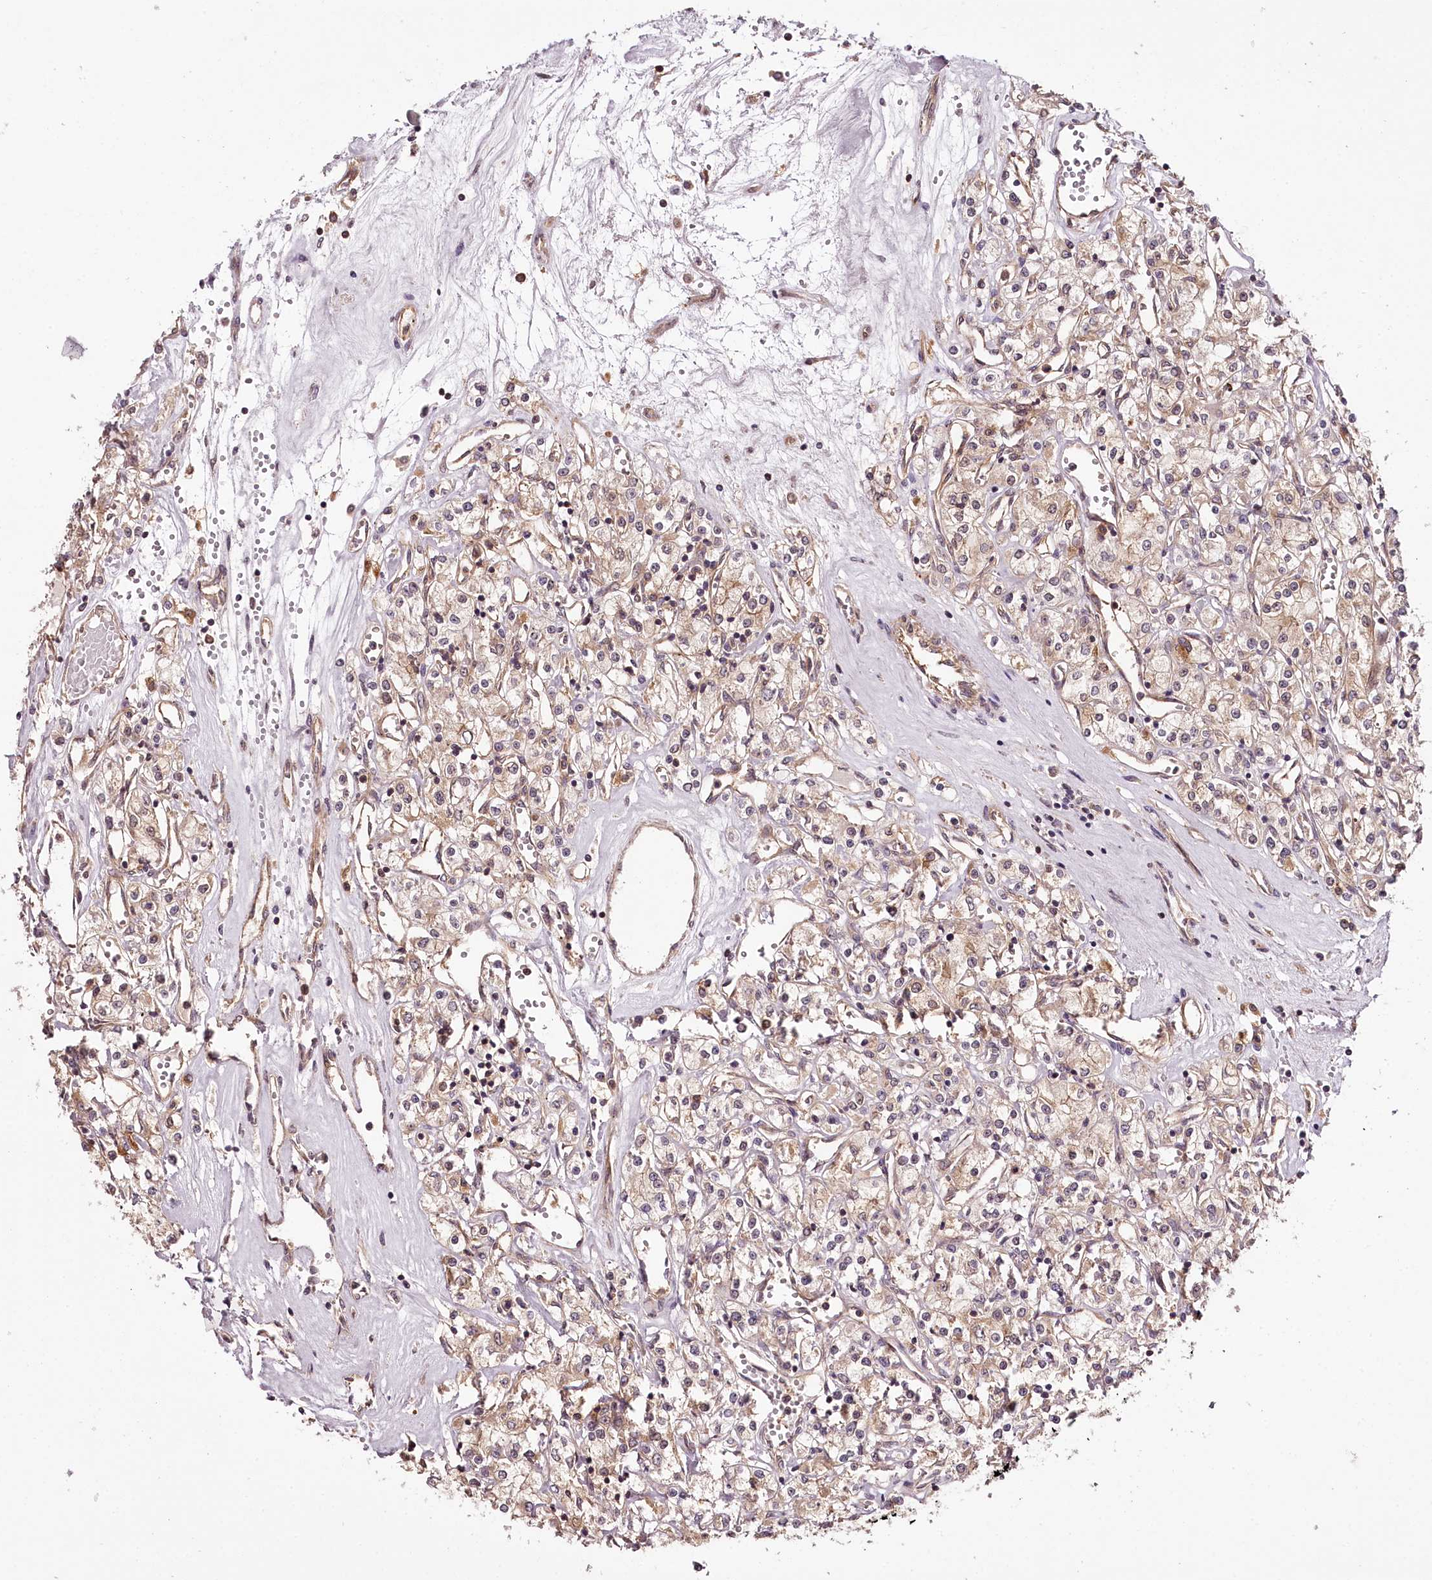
{"staining": {"intensity": "moderate", "quantity": ">75%", "location": "cytoplasmic/membranous"}, "tissue": "renal cancer", "cell_type": "Tumor cells", "image_type": "cancer", "snomed": [{"axis": "morphology", "description": "Adenocarcinoma, NOS"}, {"axis": "topography", "description": "Kidney"}], "caption": "A brown stain highlights moderate cytoplasmic/membranous expression of a protein in renal cancer tumor cells.", "gene": "TARS1", "patient": {"sex": "female", "age": 59}}